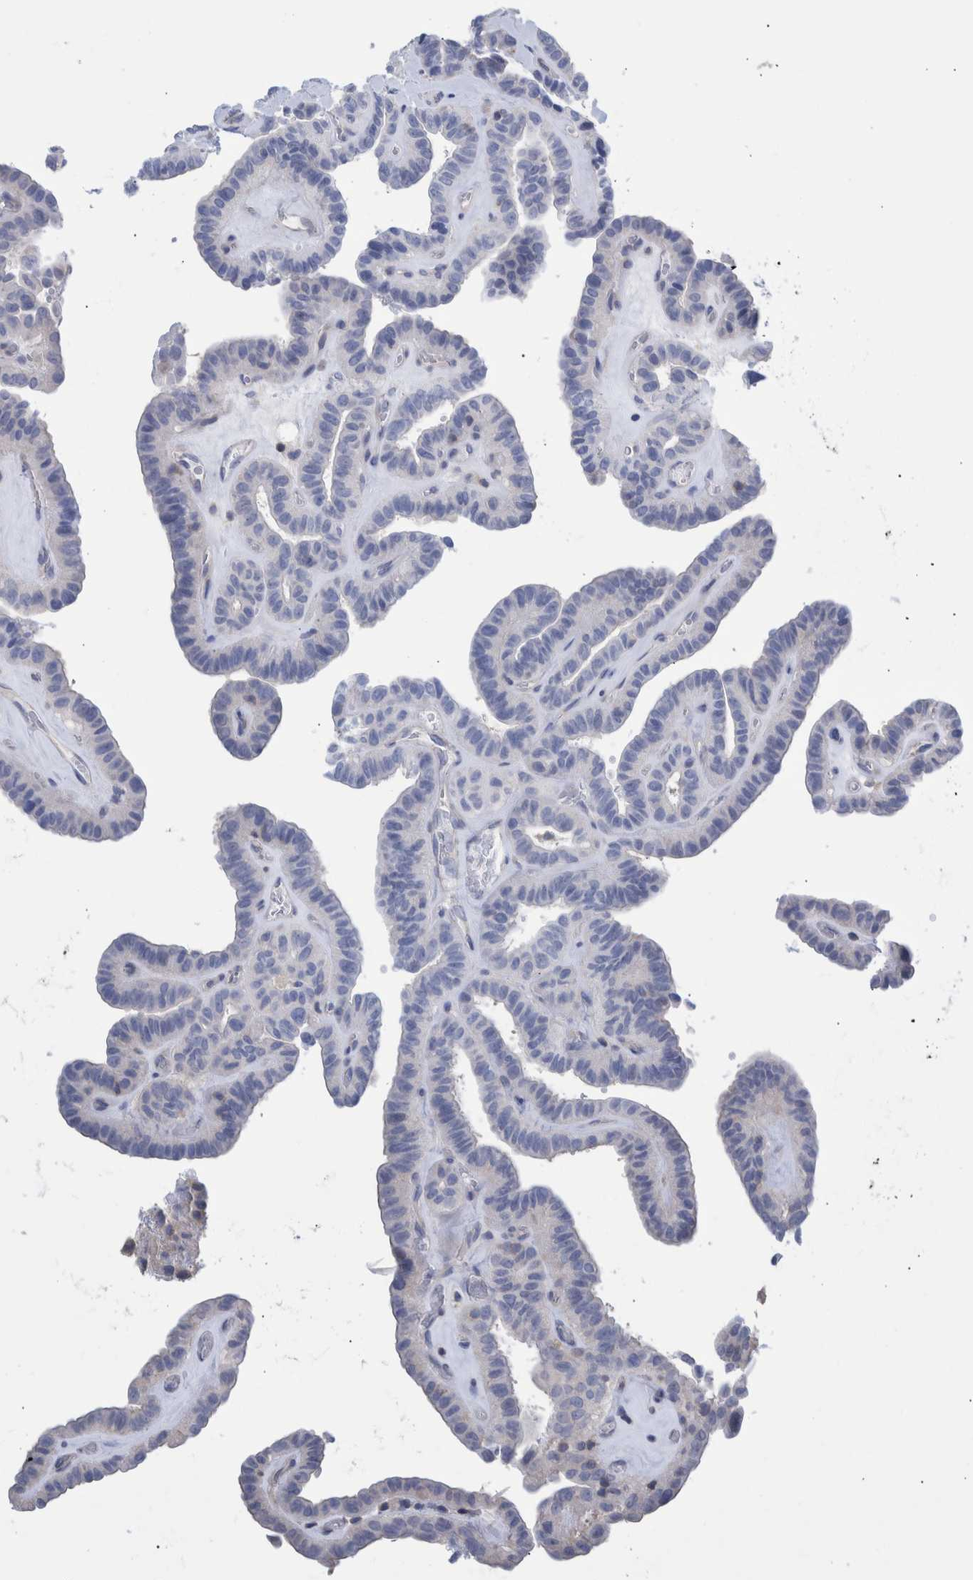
{"staining": {"intensity": "negative", "quantity": "none", "location": "none"}, "tissue": "thyroid cancer", "cell_type": "Tumor cells", "image_type": "cancer", "snomed": [{"axis": "morphology", "description": "Papillary adenocarcinoma, NOS"}, {"axis": "topography", "description": "Thyroid gland"}], "caption": "Immunohistochemical staining of human thyroid papillary adenocarcinoma demonstrates no significant expression in tumor cells.", "gene": "PPP3CC", "patient": {"sex": "male", "age": 77}}